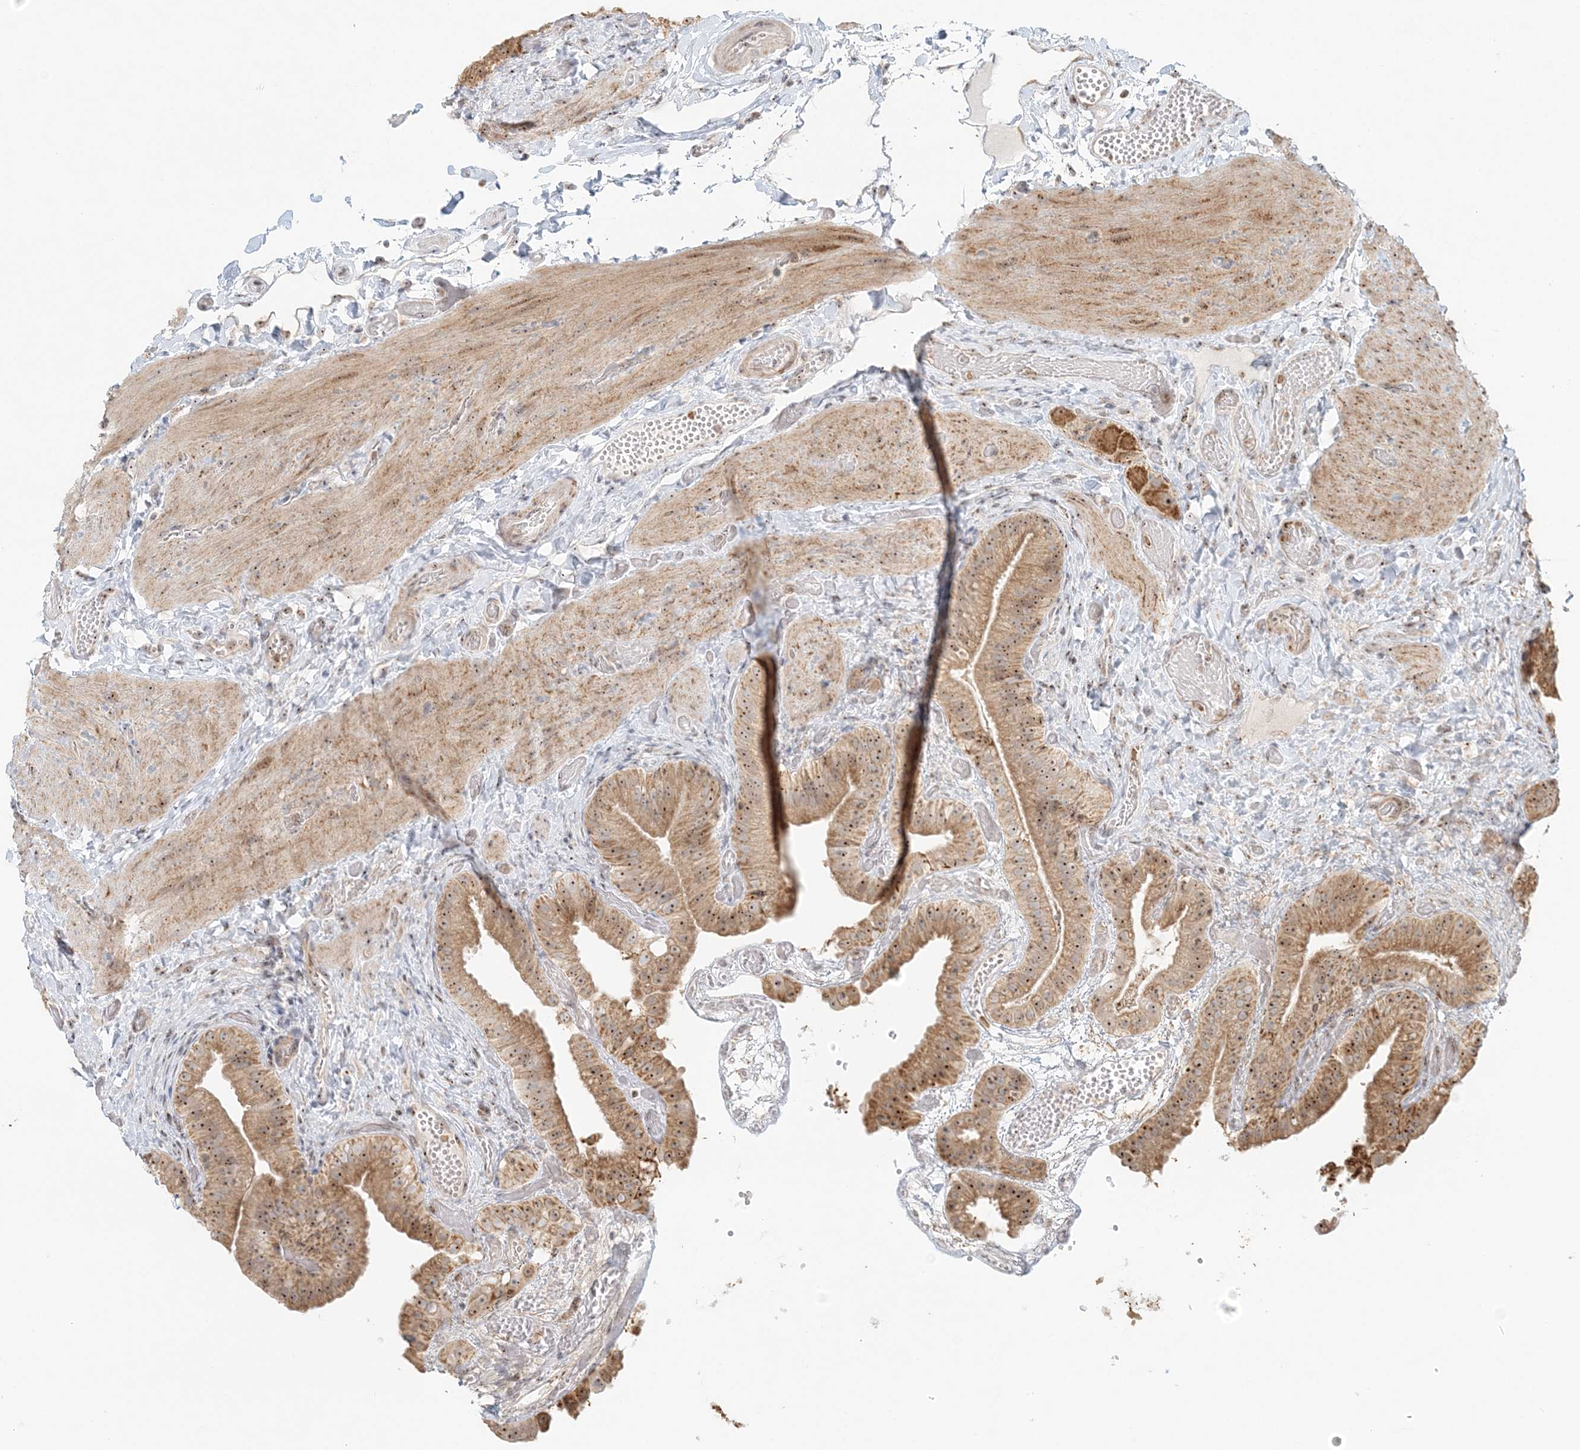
{"staining": {"intensity": "moderate", "quantity": ">75%", "location": "cytoplasmic/membranous,nuclear"}, "tissue": "gallbladder", "cell_type": "Glandular cells", "image_type": "normal", "snomed": [{"axis": "morphology", "description": "Normal tissue, NOS"}, {"axis": "topography", "description": "Gallbladder"}], "caption": "Protein expression by immunohistochemistry reveals moderate cytoplasmic/membranous,nuclear expression in approximately >75% of glandular cells in unremarkable gallbladder.", "gene": "UBE2F", "patient": {"sex": "female", "age": 64}}